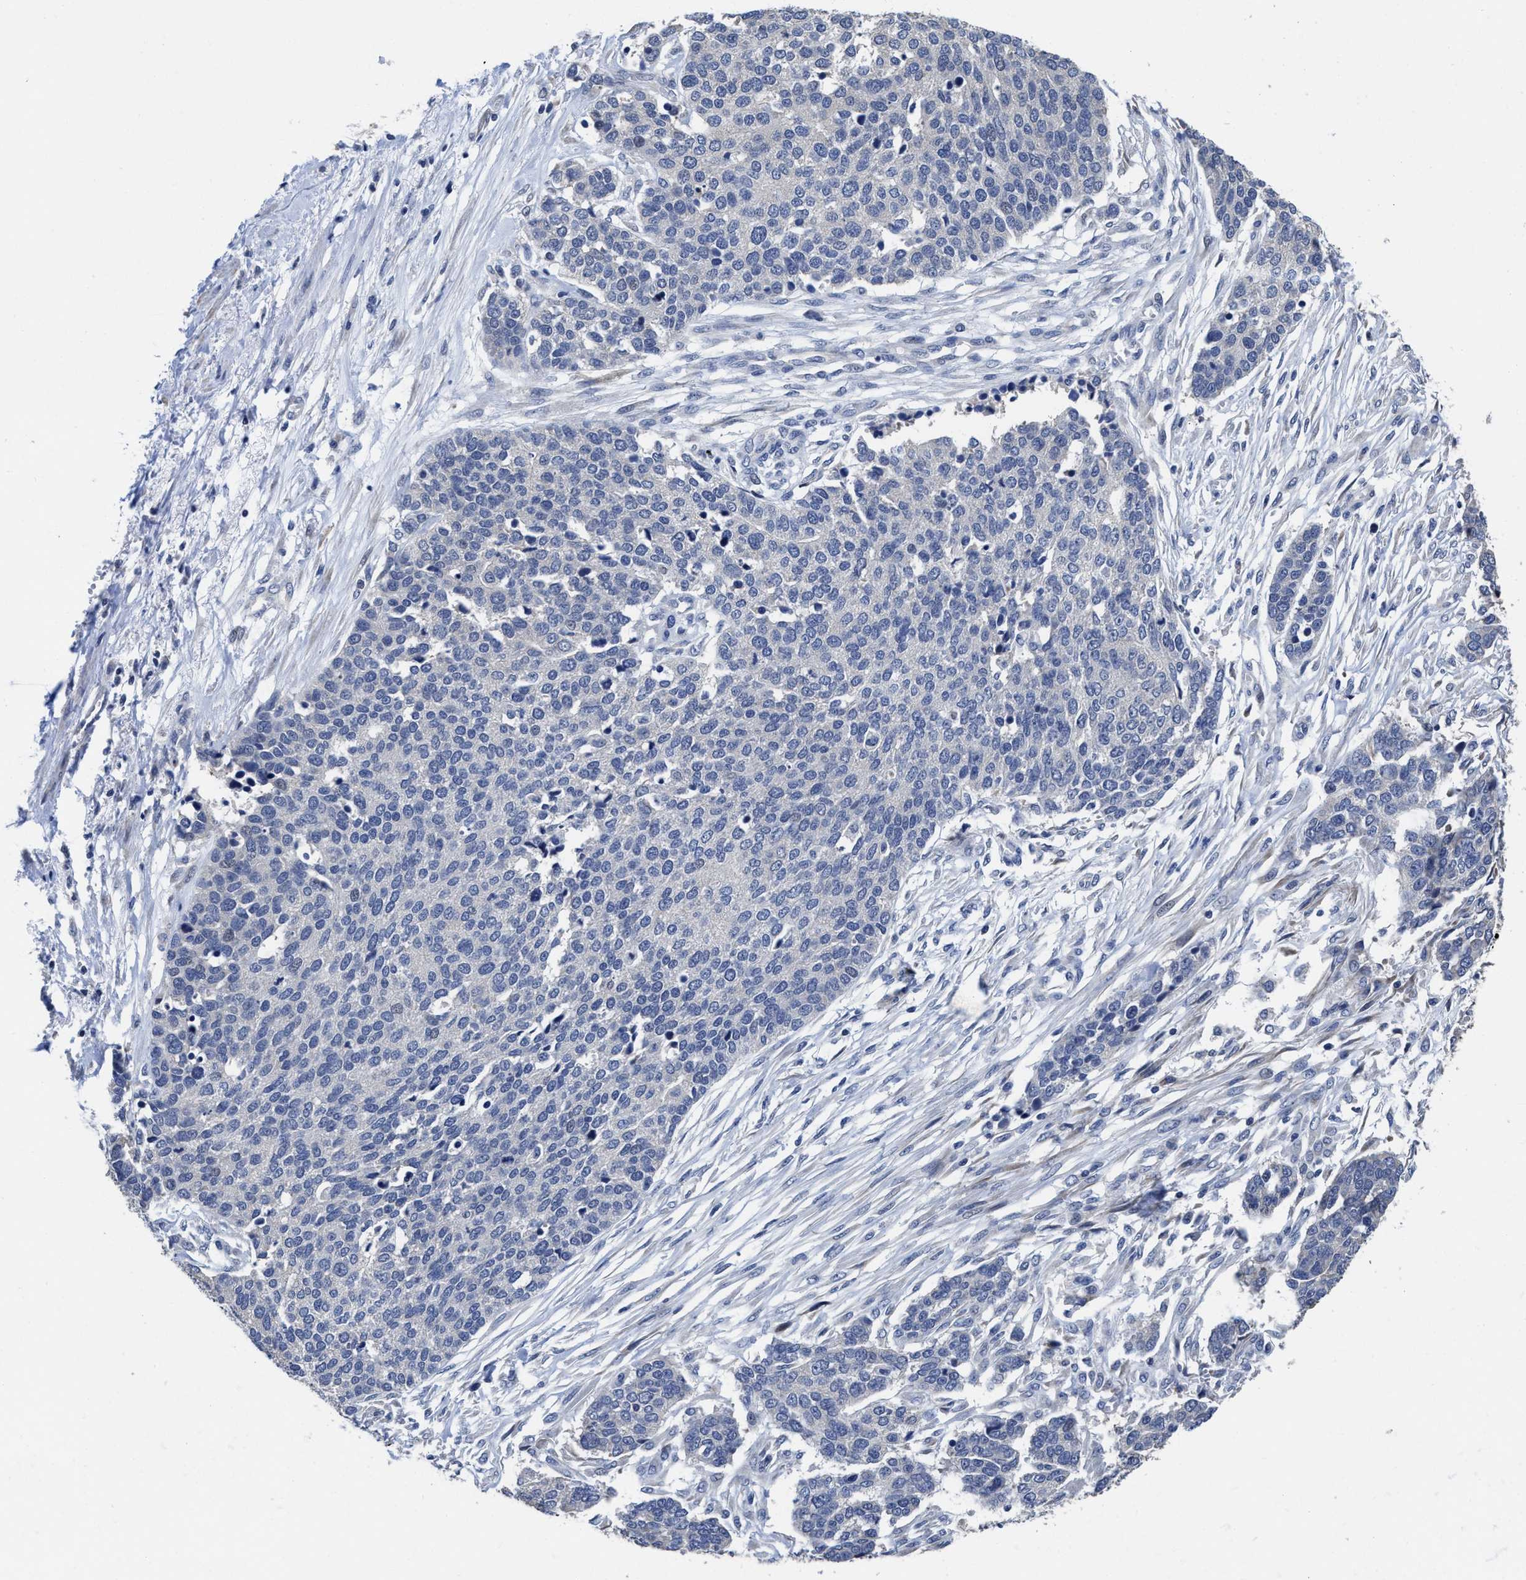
{"staining": {"intensity": "negative", "quantity": "none", "location": "none"}, "tissue": "ovarian cancer", "cell_type": "Tumor cells", "image_type": "cancer", "snomed": [{"axis": "morphology", "description": "Cystadenocarcinoma, serous, NOS"}, {"axis": "topography", "description": "Ovary"}], "caption": "The image displays no staining of tumor cells in serous cystadenocarcinoma (ovarian). The staining is performed using DAB (3,3'-diaminobenzidine) brown chromogen with nuclei counter-stained in using hematoxylin.", "gene": "HOOK1", "patient": {"sex": "female", "age": 44}}